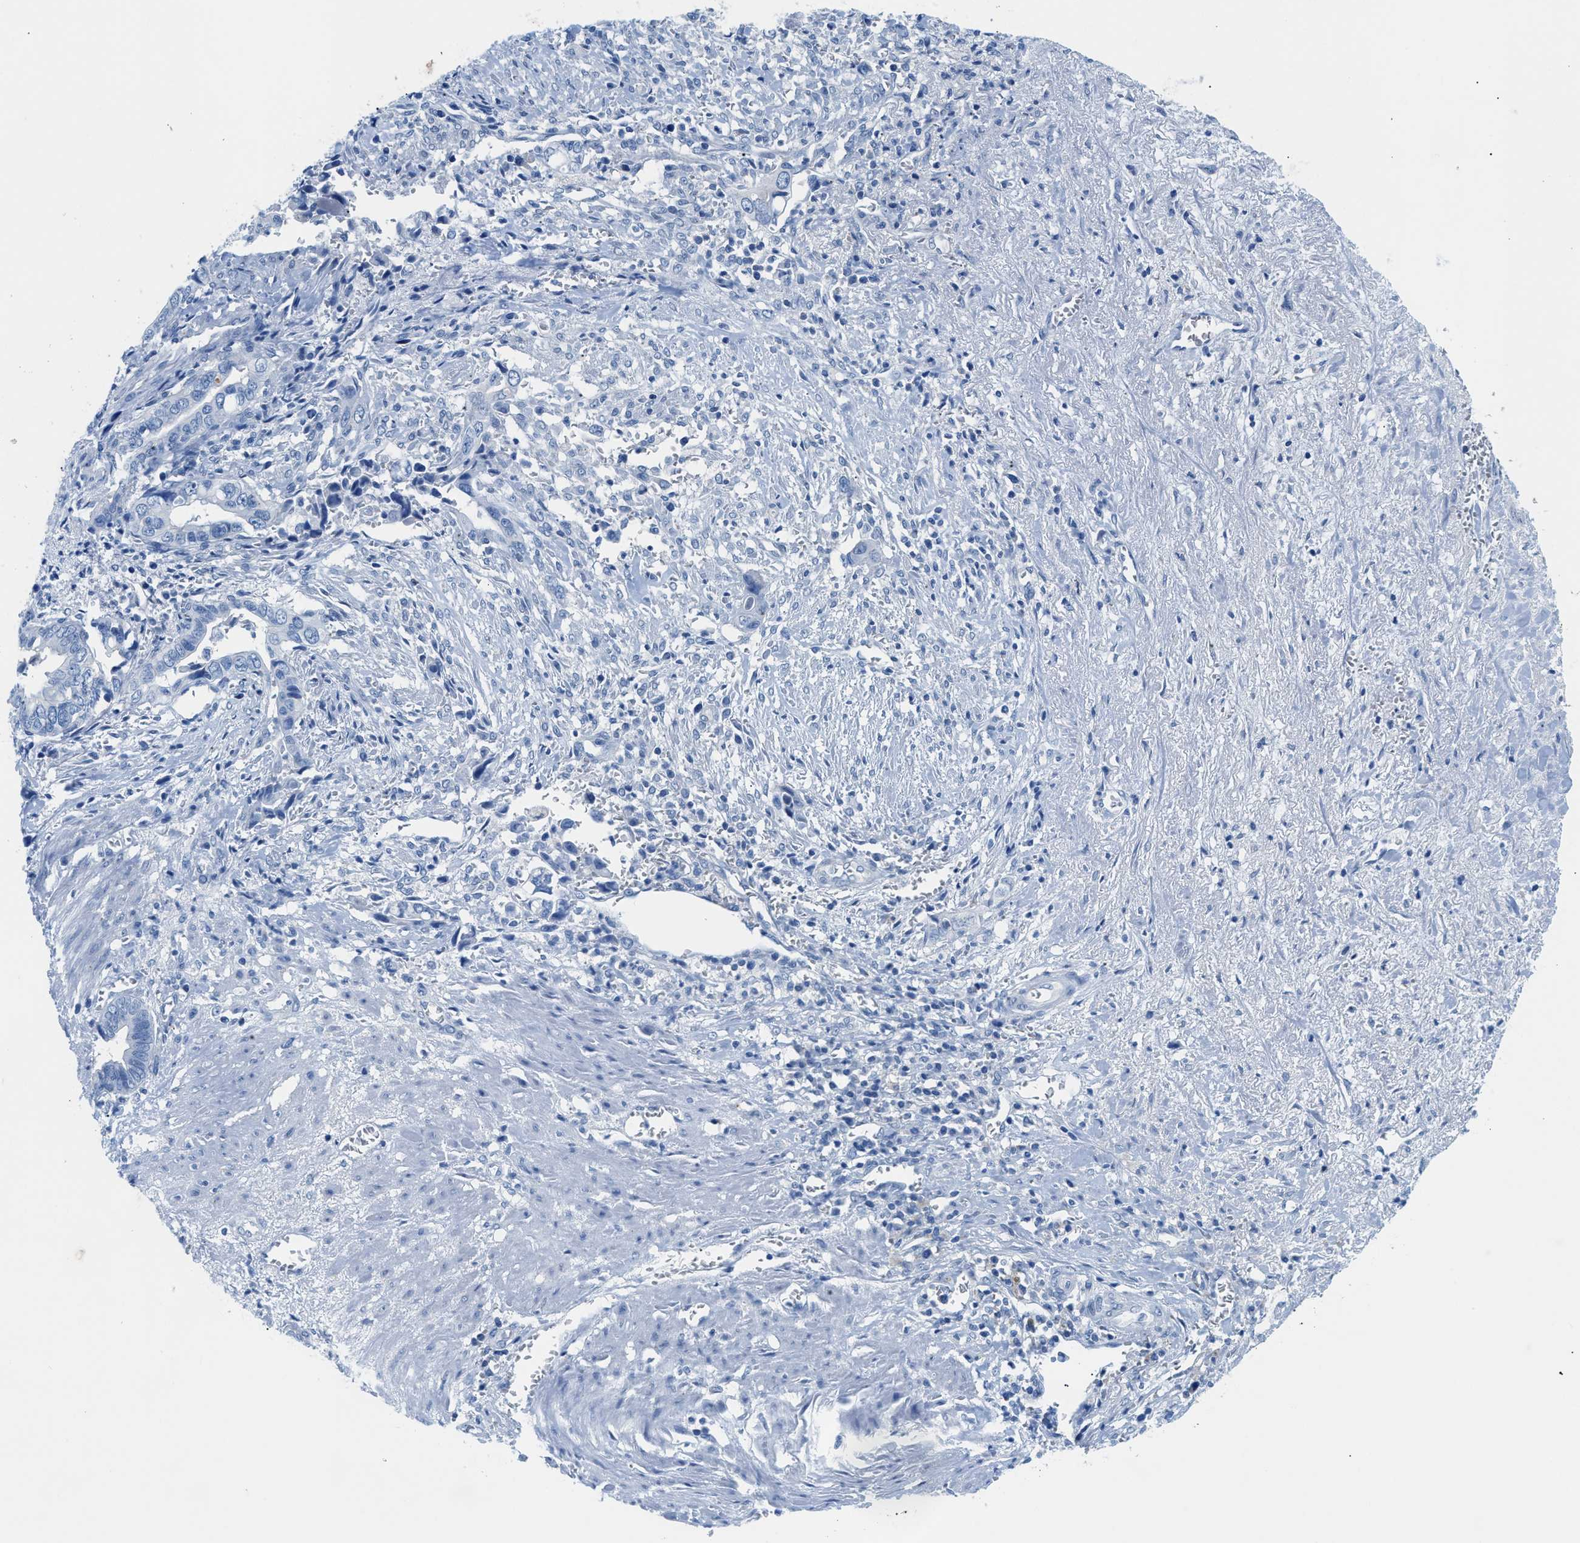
{"staining": {"intensity": "negative", "quantity": "none", "location": "none"}, "tissue": "liver cancer", "cell_type": "Tumor cells", "image_type": "cancer", "snomed": [{"axis": "morphology", "description": "Cholangiocarcinoma"}, {"axis": "topography", "description": "Liver"}], "caption": "An immunohistochemistry micrograph of liver cholangiocarcinoma is shown. There is no staining in tumor cells of liver cholangiocarcinoma.", "gene": "FDCSP", "patient": {"sex": "female", "age": 79}}